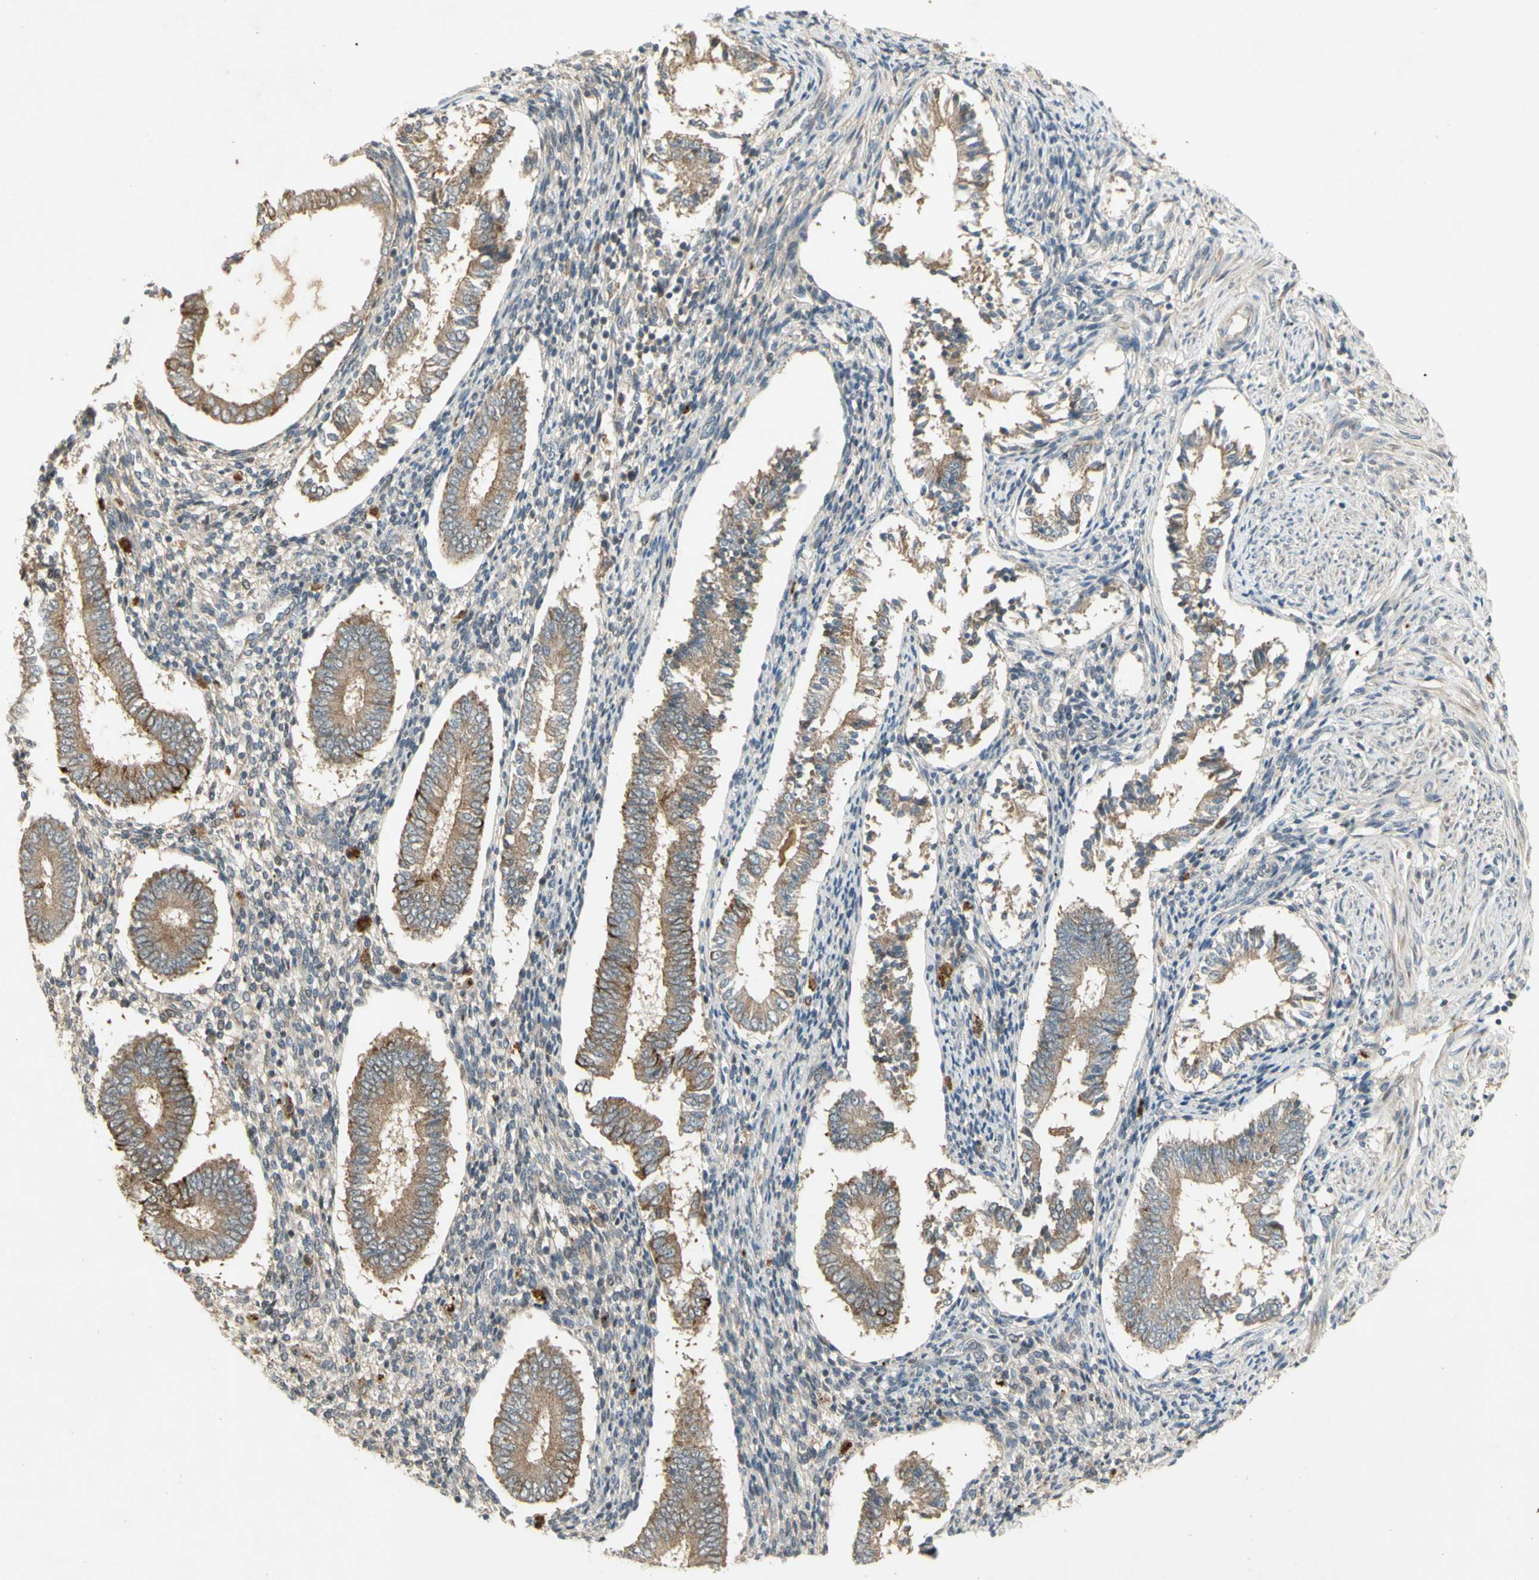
{"staining": {"intensity": "weak", "quantity": "<25%", "location": "cytoplasmic/membranous"}, "tissue": "endometrium", "cell_type": "Cells in endometrial stroma", "image_type": "normal", "snomed": [{"axis": "morphology", "description": "Normal tissue, NOS"}, {"axis": "topography", "description": "Endometrium"}], "caption": "Histopathology image shows no significant protein positivity in cells in endometrial stroma of benign endometrium.", "gene": "NRG4", "patient": {"sex": "female", "age": 42}}